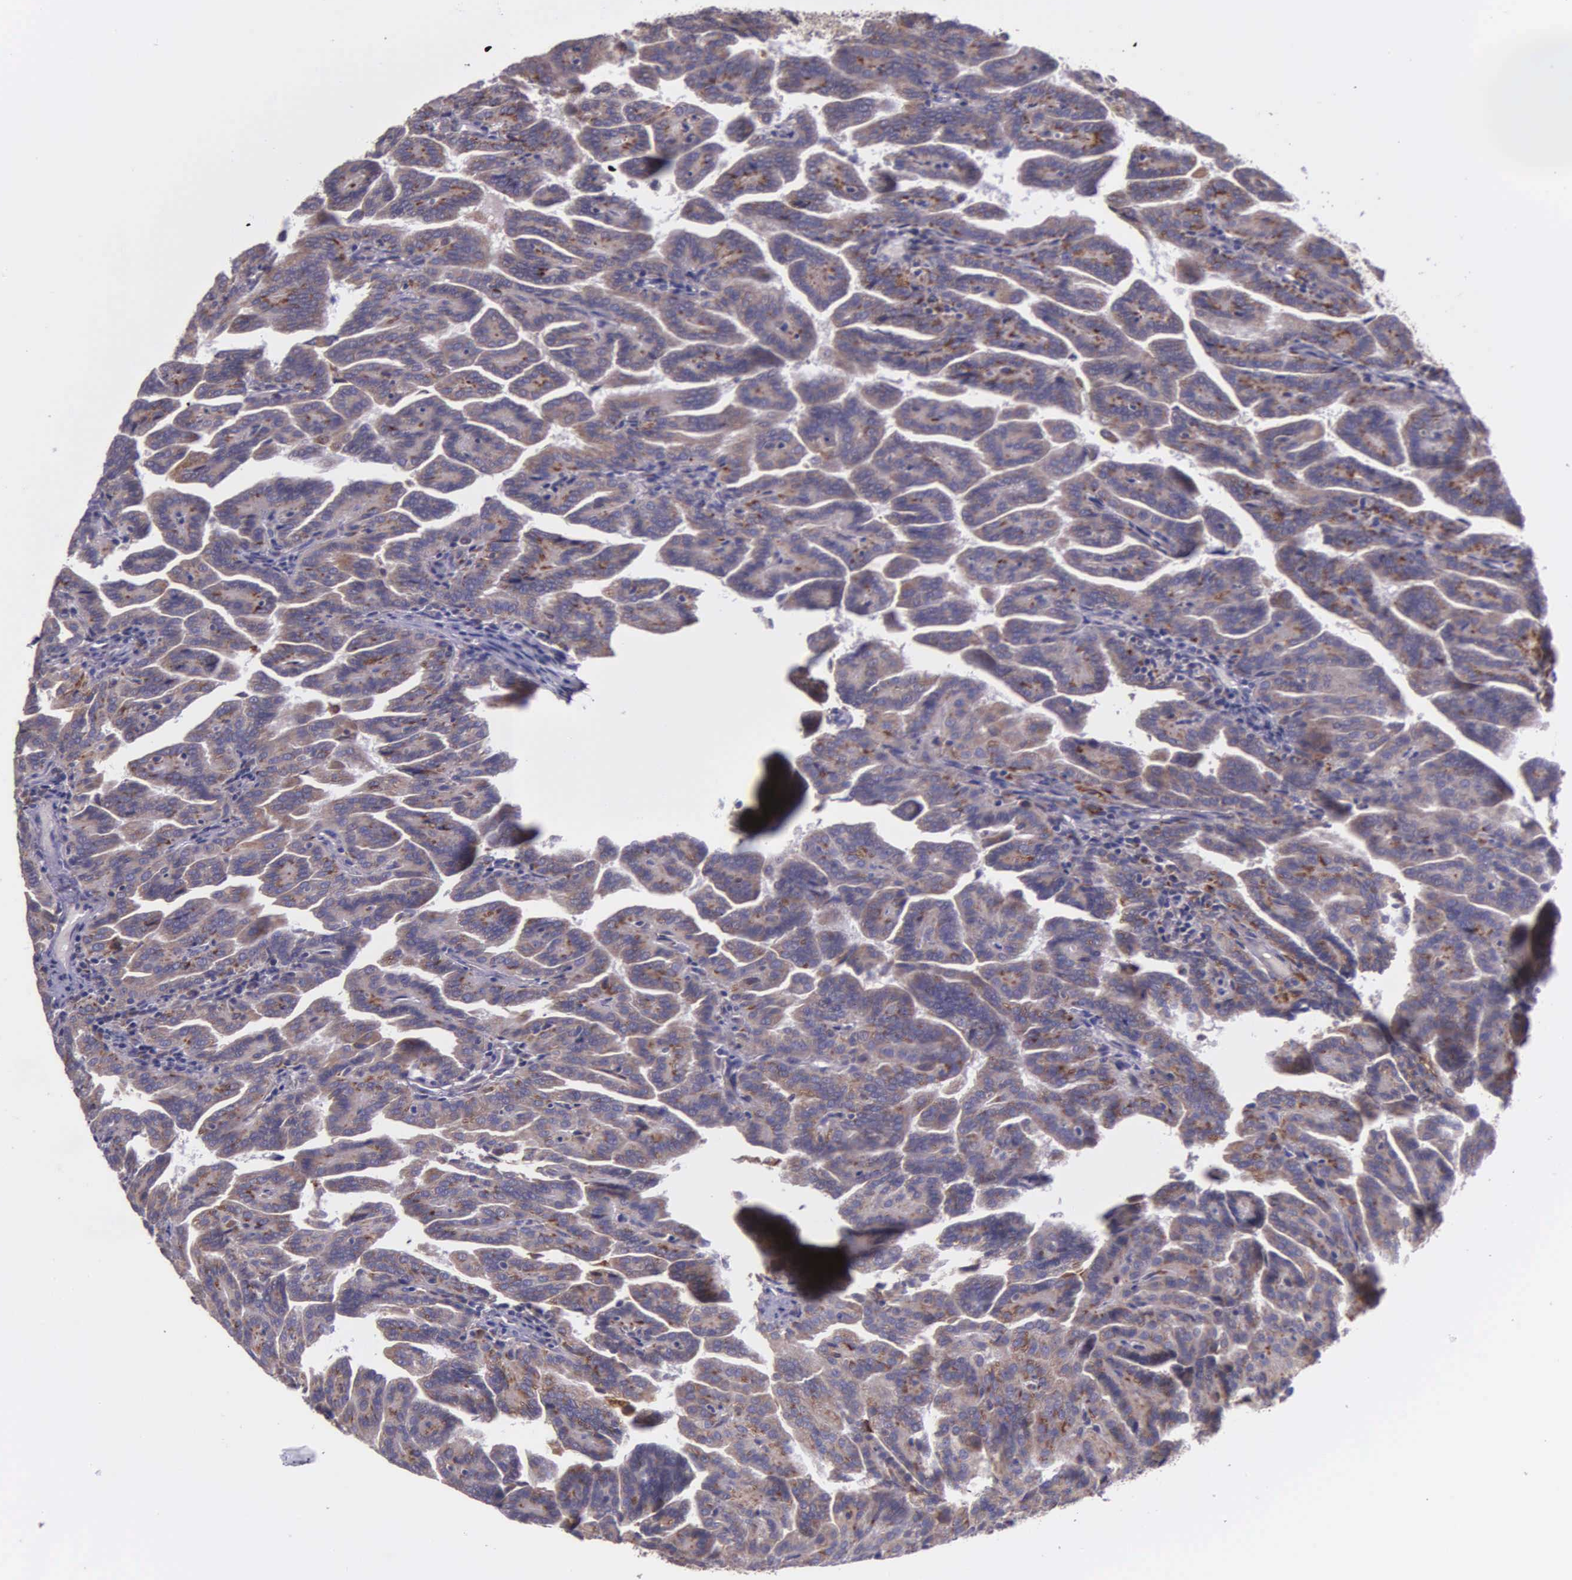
{"staining": {"intensity": "moderate", "quantity": ">75%", "location": "cytoplasmic/membranous"}, "tissue": "renal cancer", "cell_type": "Tumor cells", "image_type": "cancer", "snomed": [{"axis": "morphology", "description": "Adenocarcinoma, NOS"}, {"axis": "topography", "description": "Kidney"}], "caption": "Renal cancer (adenocarcinoma) stained with DAB (3,3'-diaminobenzidine) IHC shows medium levels of moderate cytoplasmic/membranous staining in approximately >75% of tumor cells.", "gene": "NSDHL", "patient": {"sex": "male", "age": 61}}